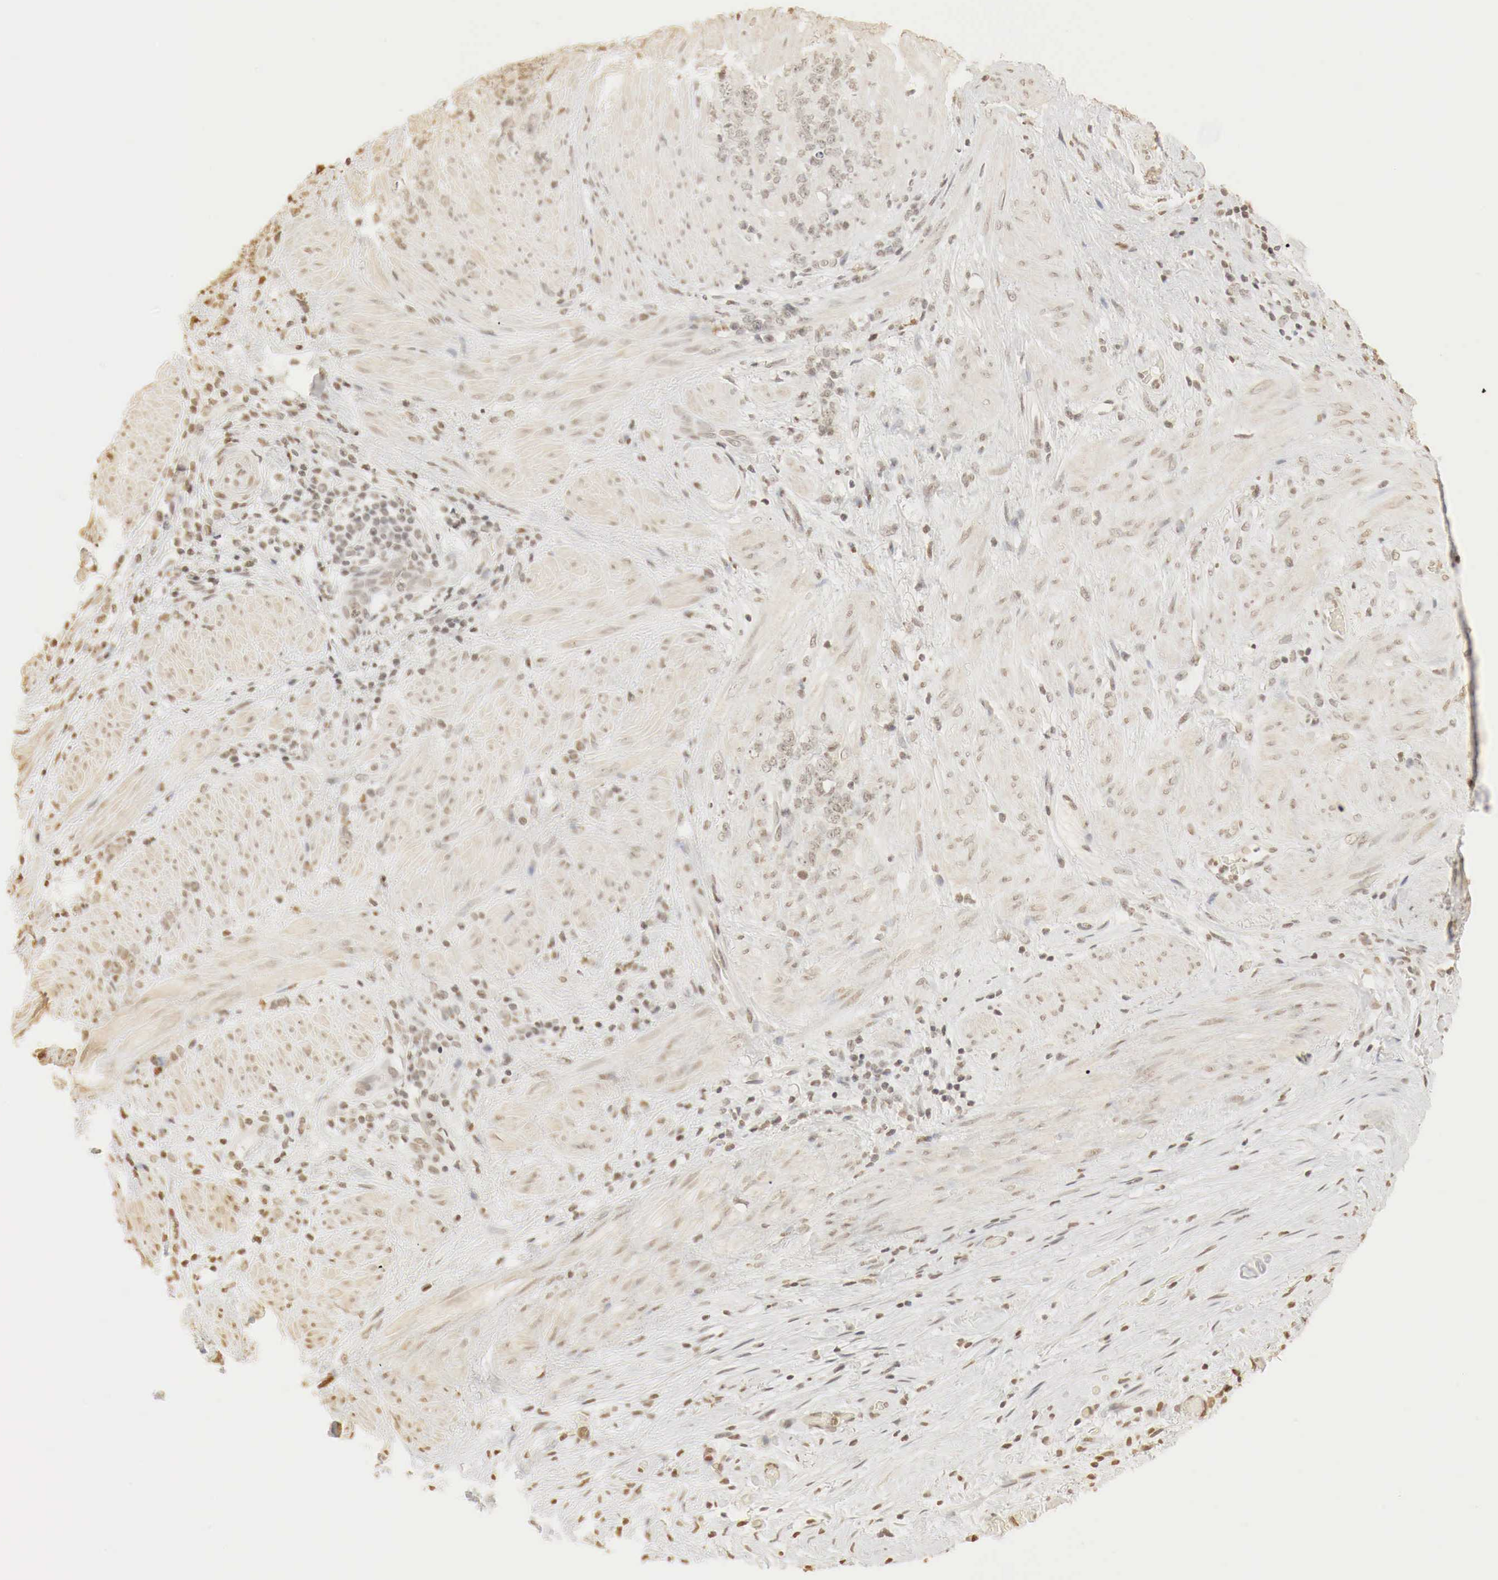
{"staining": {"intensity": "negative", "quantity": "none", "location": "none"}, "tissue": "stomach cancer", "cell_type": "Tumor cells", "image_type": "cancer", "snomed": [{"axis": "morphology", "description": "Adenocarcinoma, NOS"}, {"axis": "topography", "description": "Stomach, lower"}], "caption": "A photomicrograph of human stomach cancer is negative for staining in tumor cells.", "gene": "ERBB4", "patient": {"sex": "male", "age": 88}}